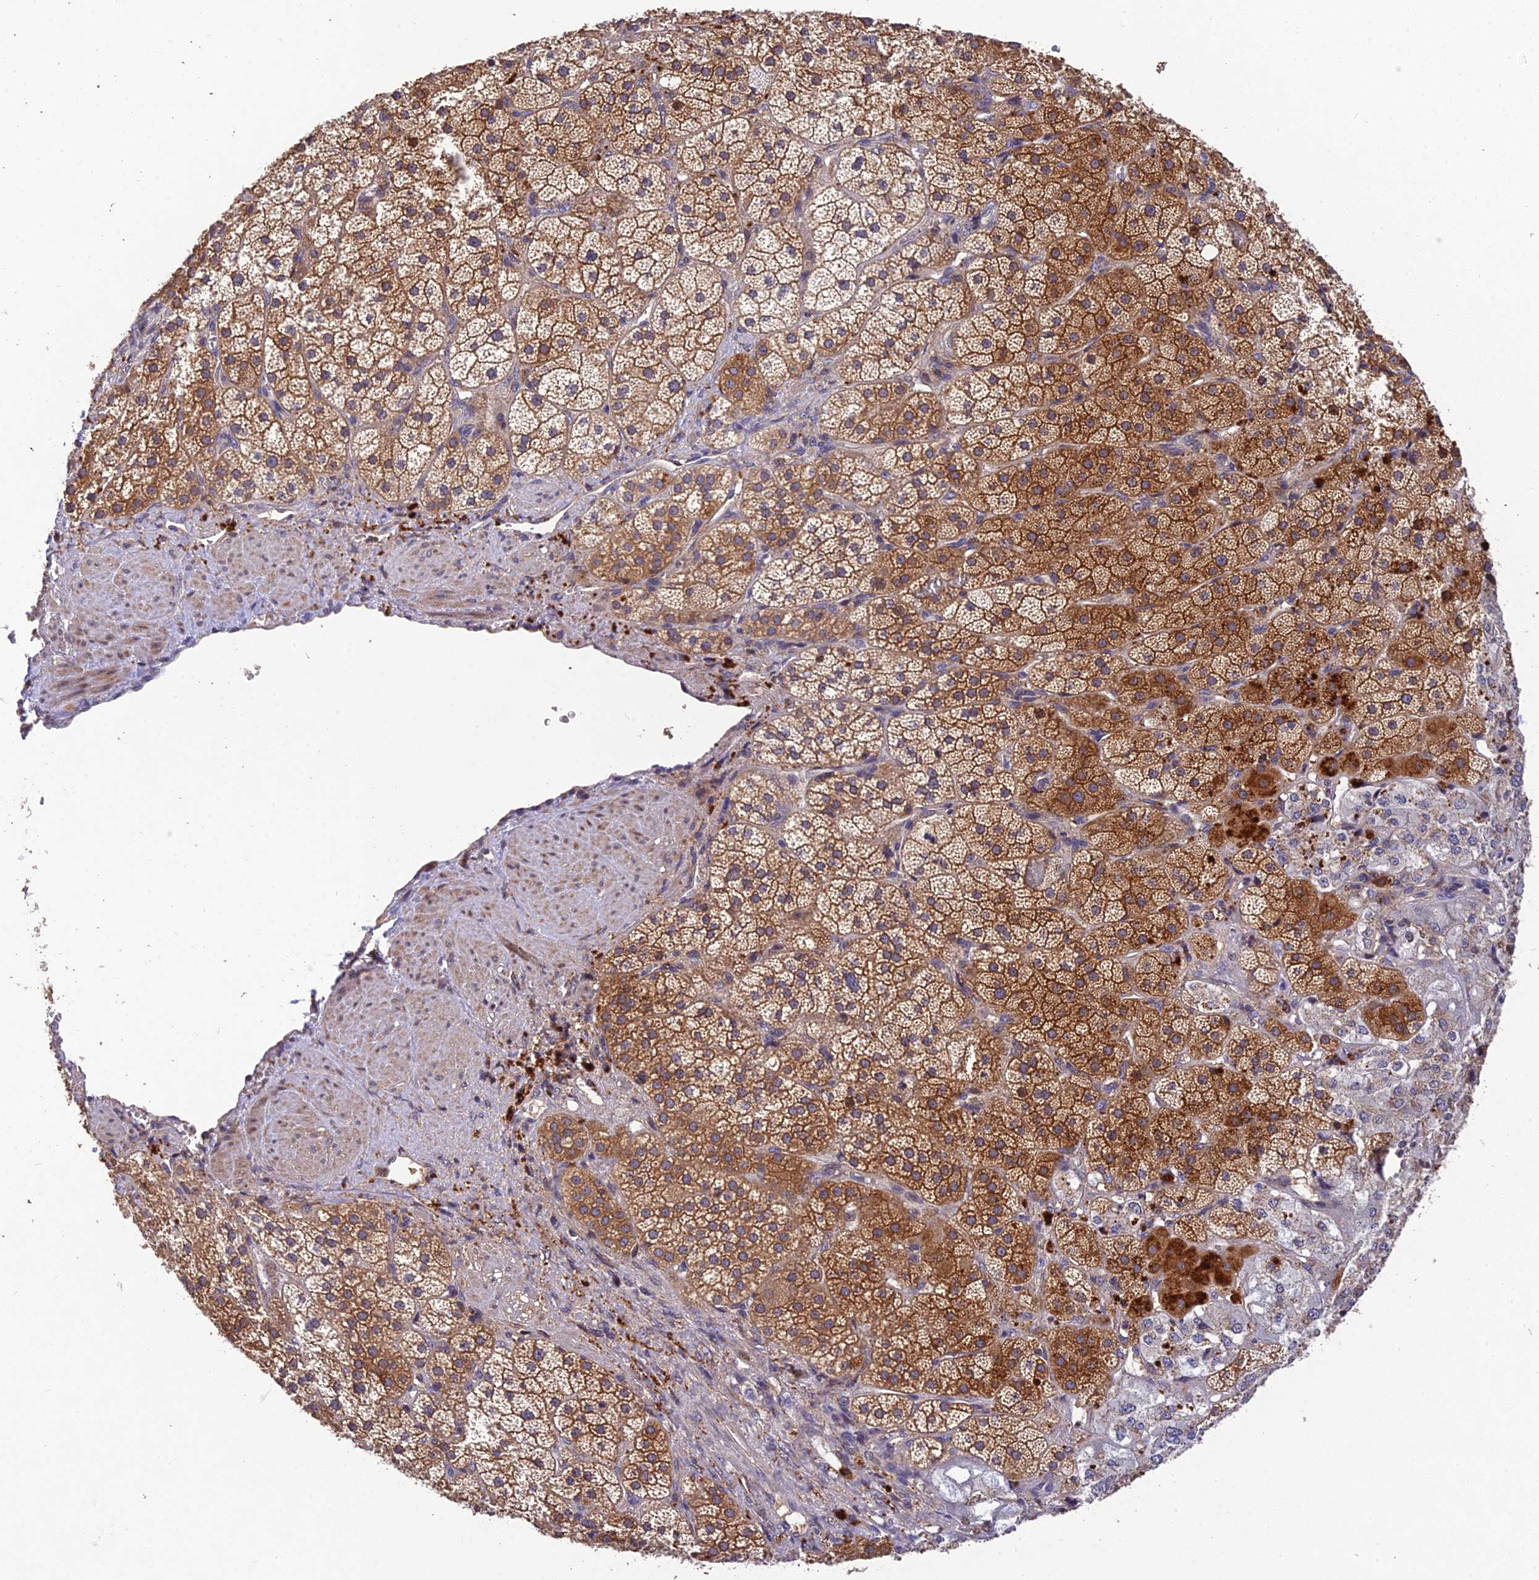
{"staining": {"intensity": "strong", "quantity": ">75%", "location": "cytoplasmic/membranous,nuclear"}, "tissue": "adrenal gland", "cell_type": "Glandular cells", "image_type": "normal", "snomed": [{"axis": "morphology", "description": "Normal tissue, NOS"}, {"axis": "topography", "description": "Adrenal gland"}], "caption": "High-power microscopy captured an IHC micrograph of benign adrenal gland, revealing strong cytoplasmic/membranous,nuclear staining in about >75% of glandular cells.", "gene": "DENND5B", "patient": {"sex": "male", "age": 57}}